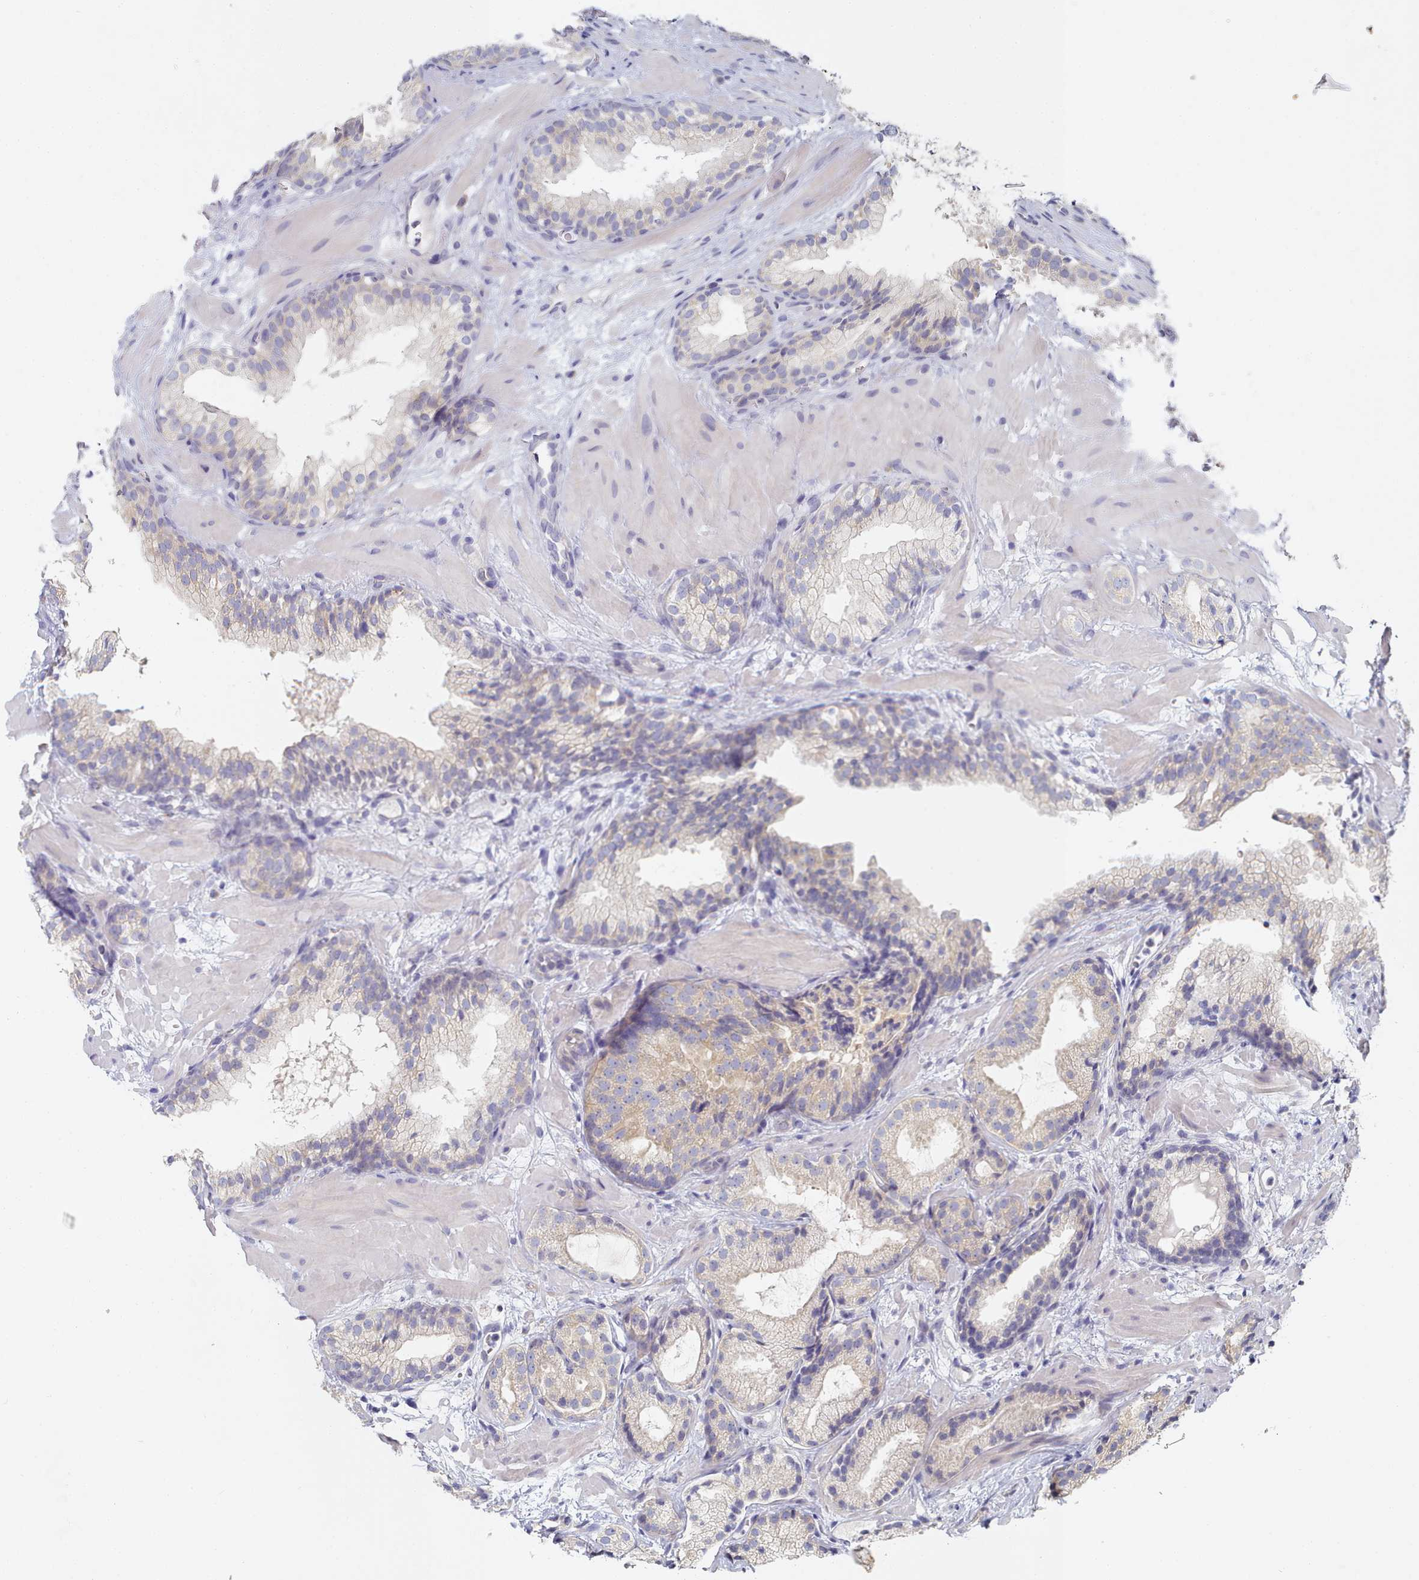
{"staining": {"intensity": "negative", "quantity": "none", "location": "none"}, "tissue": "prostate cancer", "cell_type": "Tumor cells", "image_type": "cancer", "snomed": [{"axis": "morphology", "description": "Adenocarcinoma, High grade"}, {"axis": "topography", "description": "Prostate"}], "caption": "A micrograph of human prostate high-grade adenocarcinoma is negative for staining in tumor cells. The staining was performed using DAB (3,3'-diaminobenzidine) to visualize the protein expression in brown, while the nuclei were stained in blue with hematoxylin (Magnification: 20x).", "gene": "TYW1B", "patient": {"sex": "male", "age": 60}}